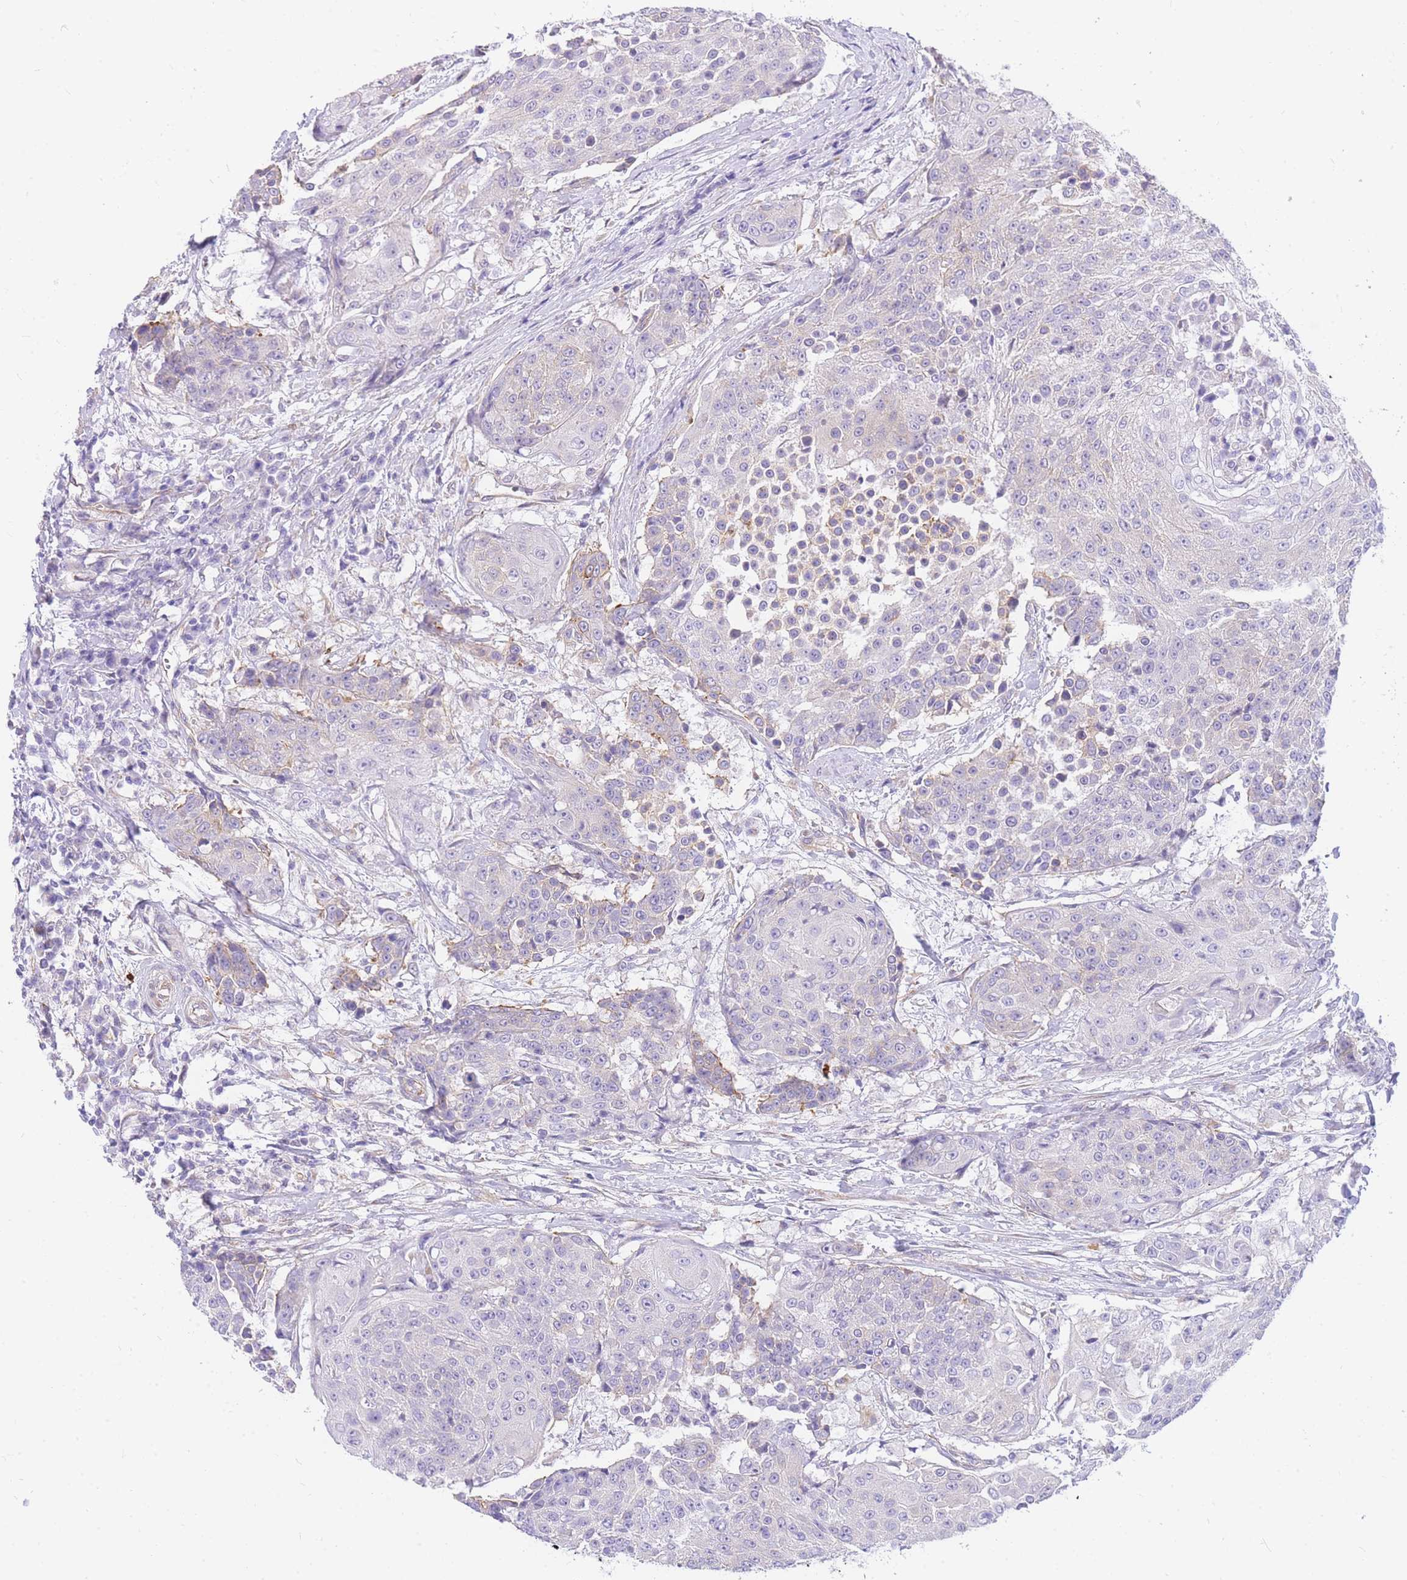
{"staining": {"intensity": "negative", "quantity": "none", "location": "none"}, "tissue": "urothelial cancer", "cell_type": "Tumor cells", "image_type": "cancer", "snomed": [{"axis": "morphology", "description": "Urothelial carcinoma, High grade"}, {"axis": "topography", "description": "Urinary bladder"}], "caption": "Immunohistochemical staining of human urothelial carcinoma (high-grade) exhibits no significant expression in tumor cells.", "gene": "SRSF12", "patient": {"sex": "female", "age": 63}}